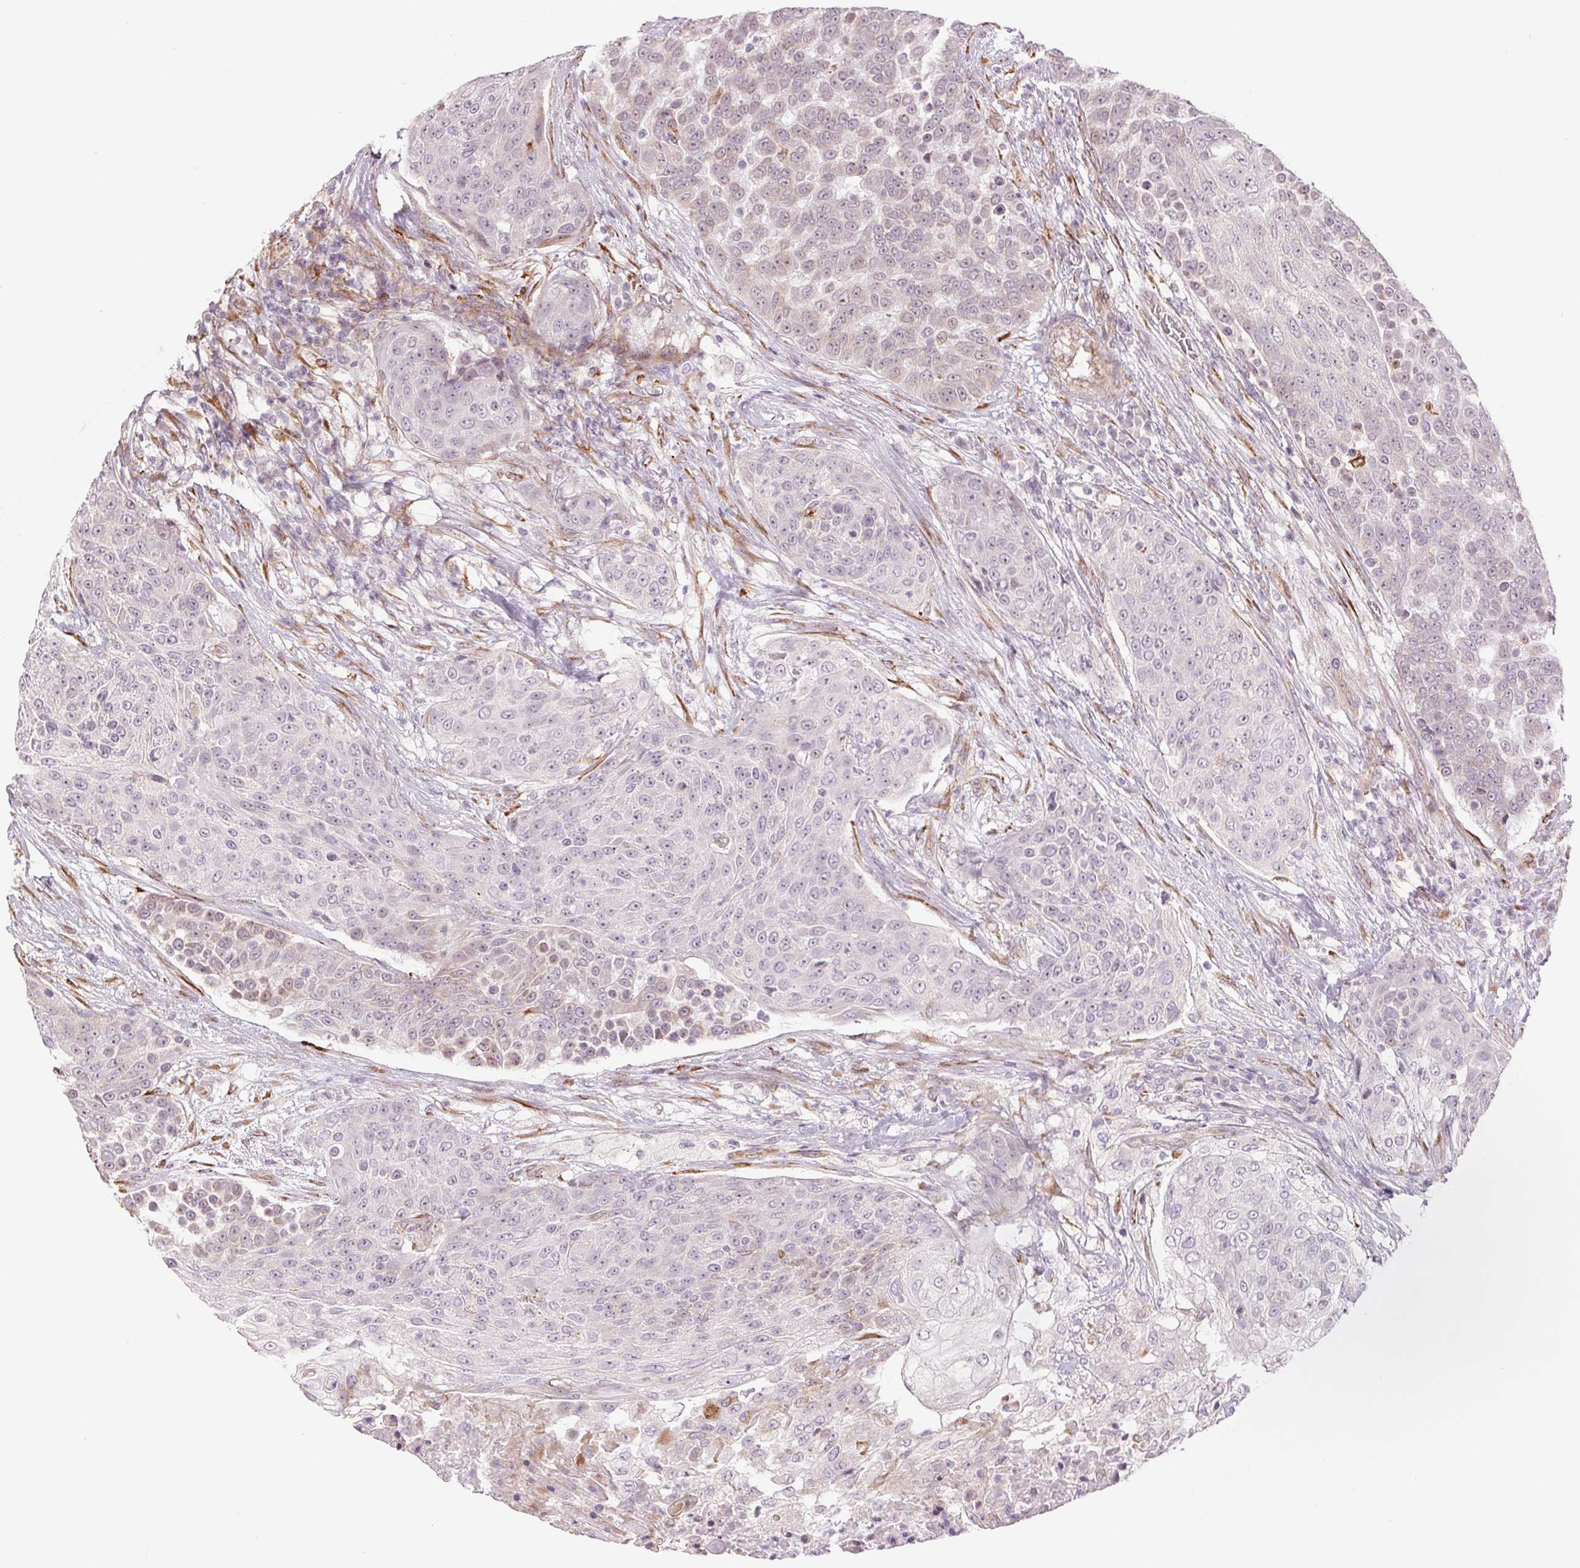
{"staining": {"intensity": "negative", "quantity": "none", "location": "none"}, "tissue": "urothelial cancer", "cell_type": "Tumor cells", "image_type": "cancer", "snomed": [{"axis": "morphology", "description": "Urothelial carcinoma, High grade"}, {"axis": "topography", "description": "Urinary bladder"}], "caption": "Immunohistochemistry of human urothelial cancer shows no expression in tumor cells.", "gene": "METTL17", "patient": {"sex": "female", "age": 63}}